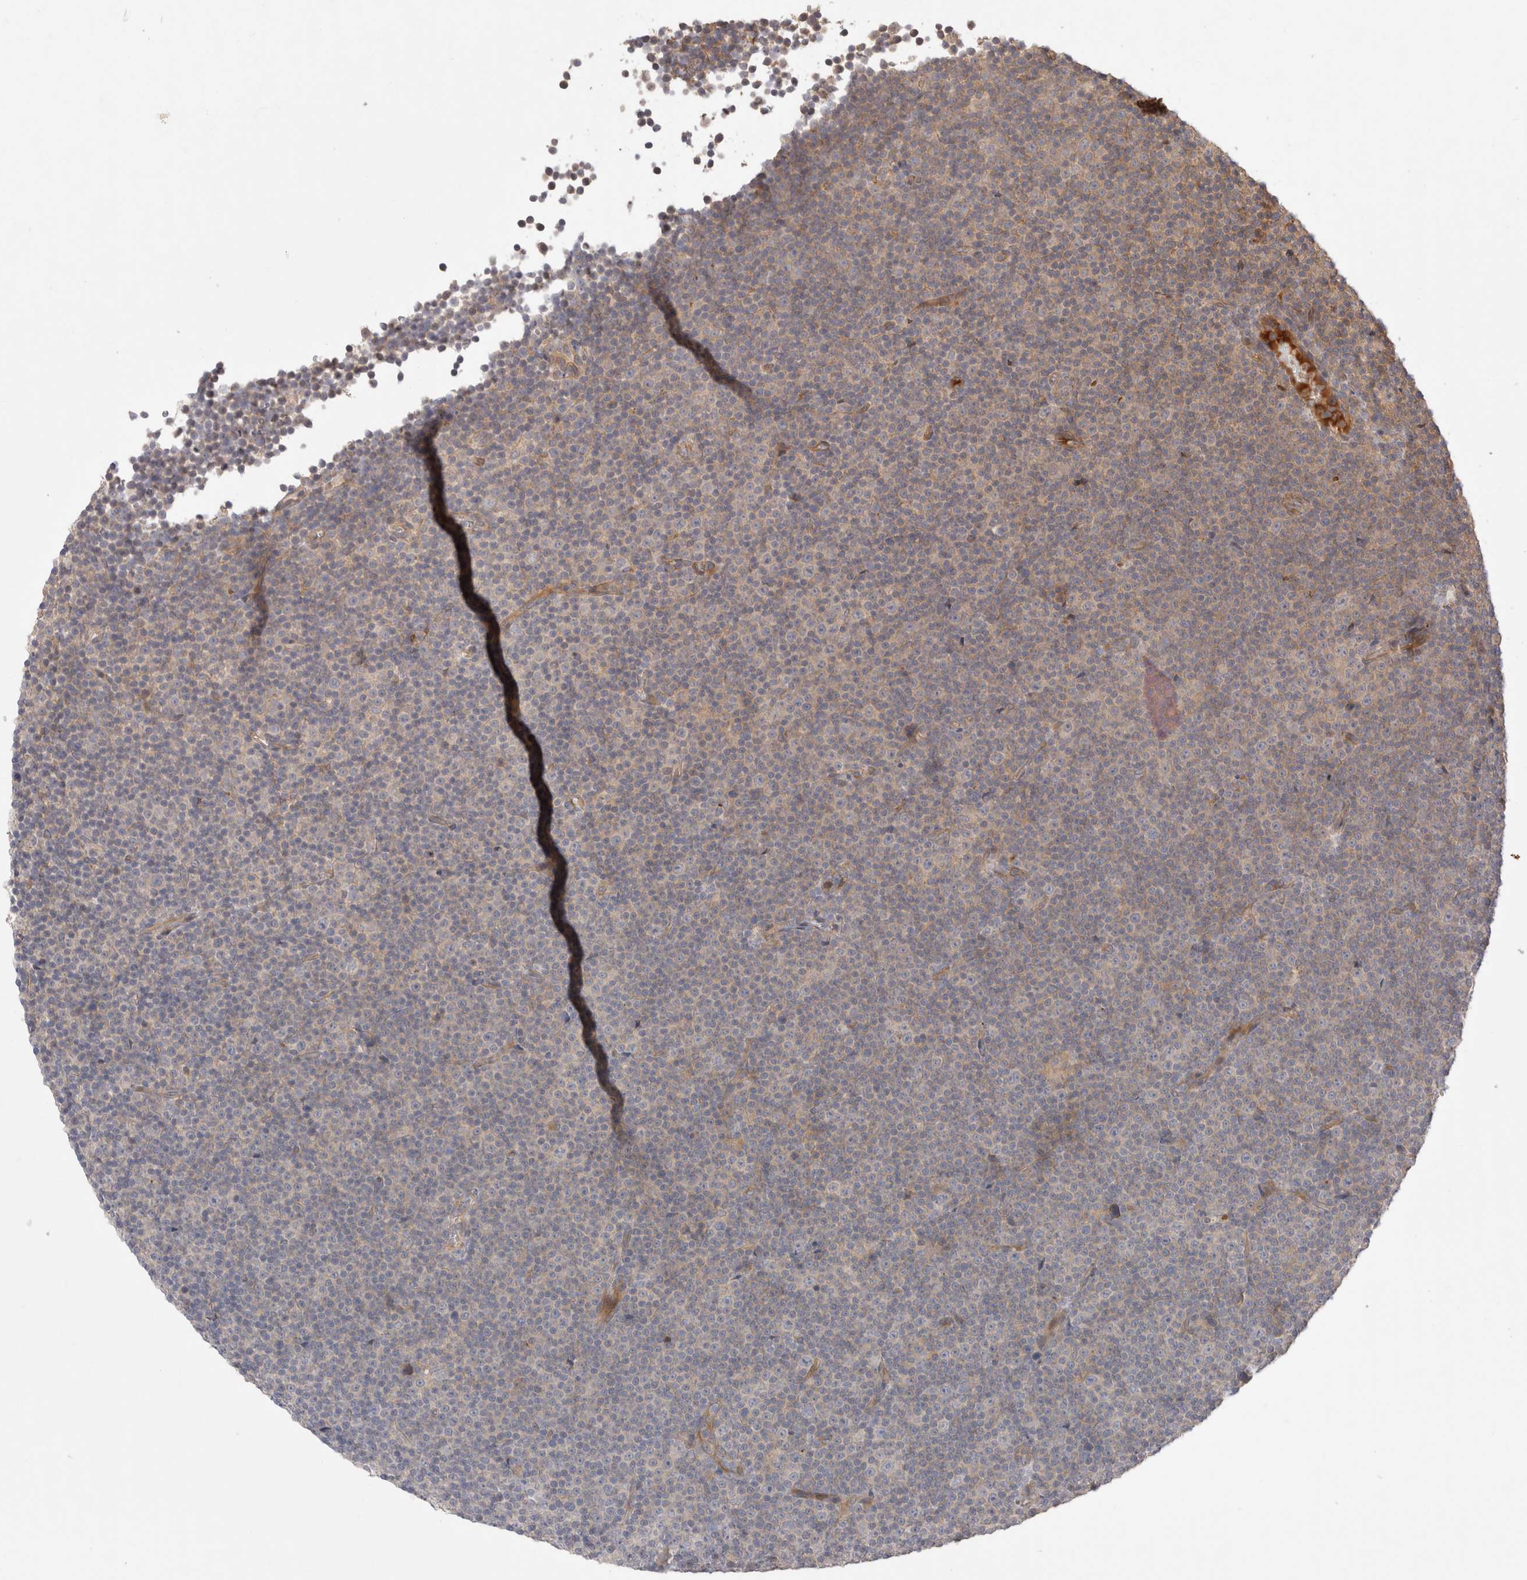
{"staining": {"intensity": "negative", "quantity": "none", "location": "none"}, "tissue": "lymphoma", "cell_type": "Tumor cells", "image_type": "cancer", "snomed": [{"axis": "morphology", "description": "Malignant lymphoma, non-Hodgkin's type, Low grade"}, {"axis": "topography", "description": "Lymph node"}], "caption": "This is an IHC photomicrograph of malignant lymphoma, non-Hodgkin's type (low-grade). There is no expression in tumor cells.", "gene": "PPP1R42", "patient": {"sex": "female", "age": 67}}